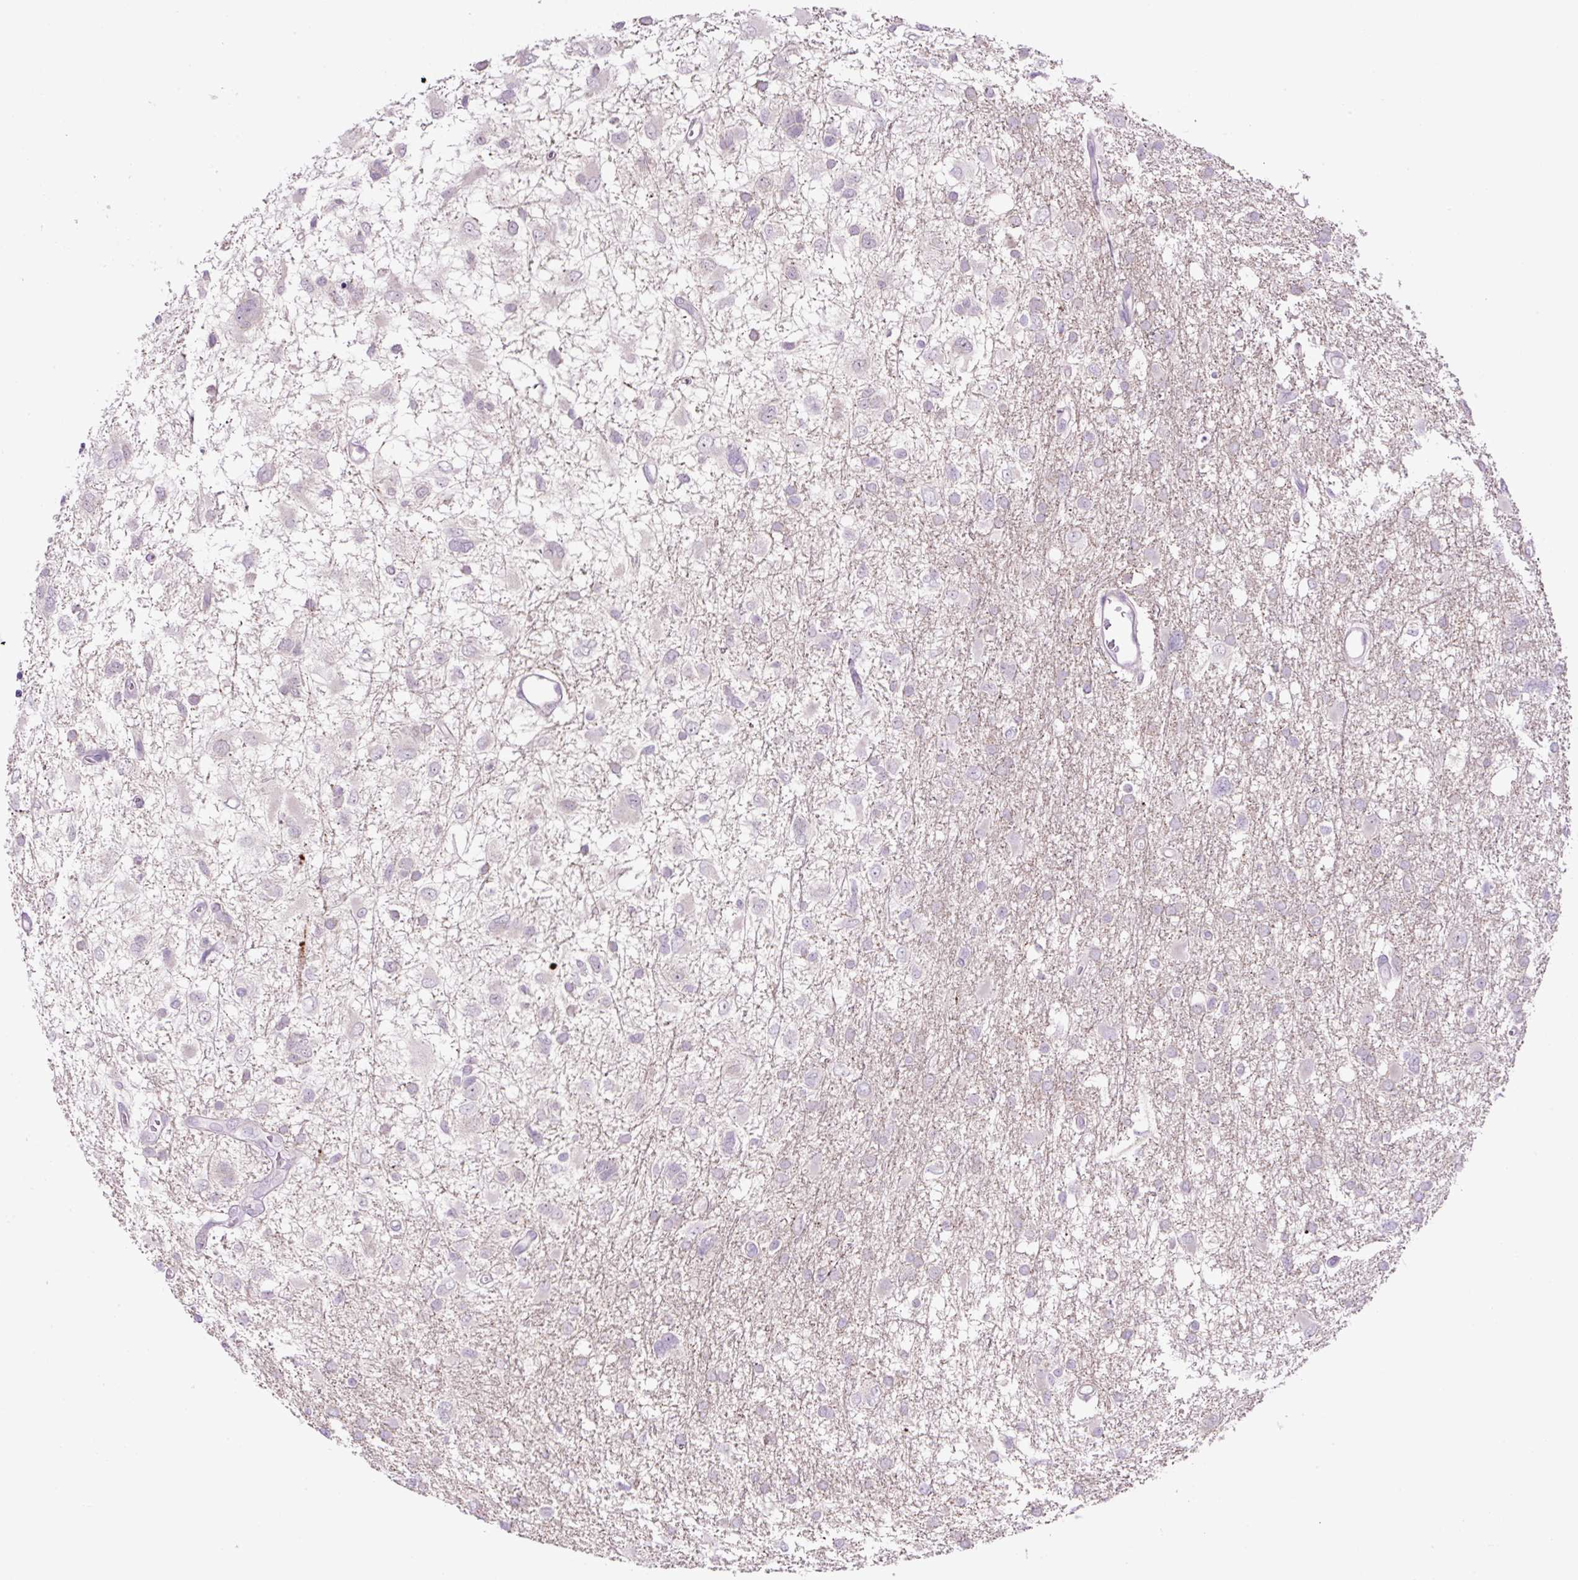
{"staining": {"intensity": "weak", "quantity": "<25%", "location": "cytoplasmic/membranous"}, "tissue": "glioma", "cell_type": "Tumor cells", "image_type": "cancer", "snomed": [{"axis": "morphology", "description": "Glioma, malignant, High grade"}, {"axis": "topography", "description": "Brain"}], "caption": "Tumor cells show no significant expression in glioma.", "gene": "OGDHL", "patient": {"sex": "male", "age": 61}}